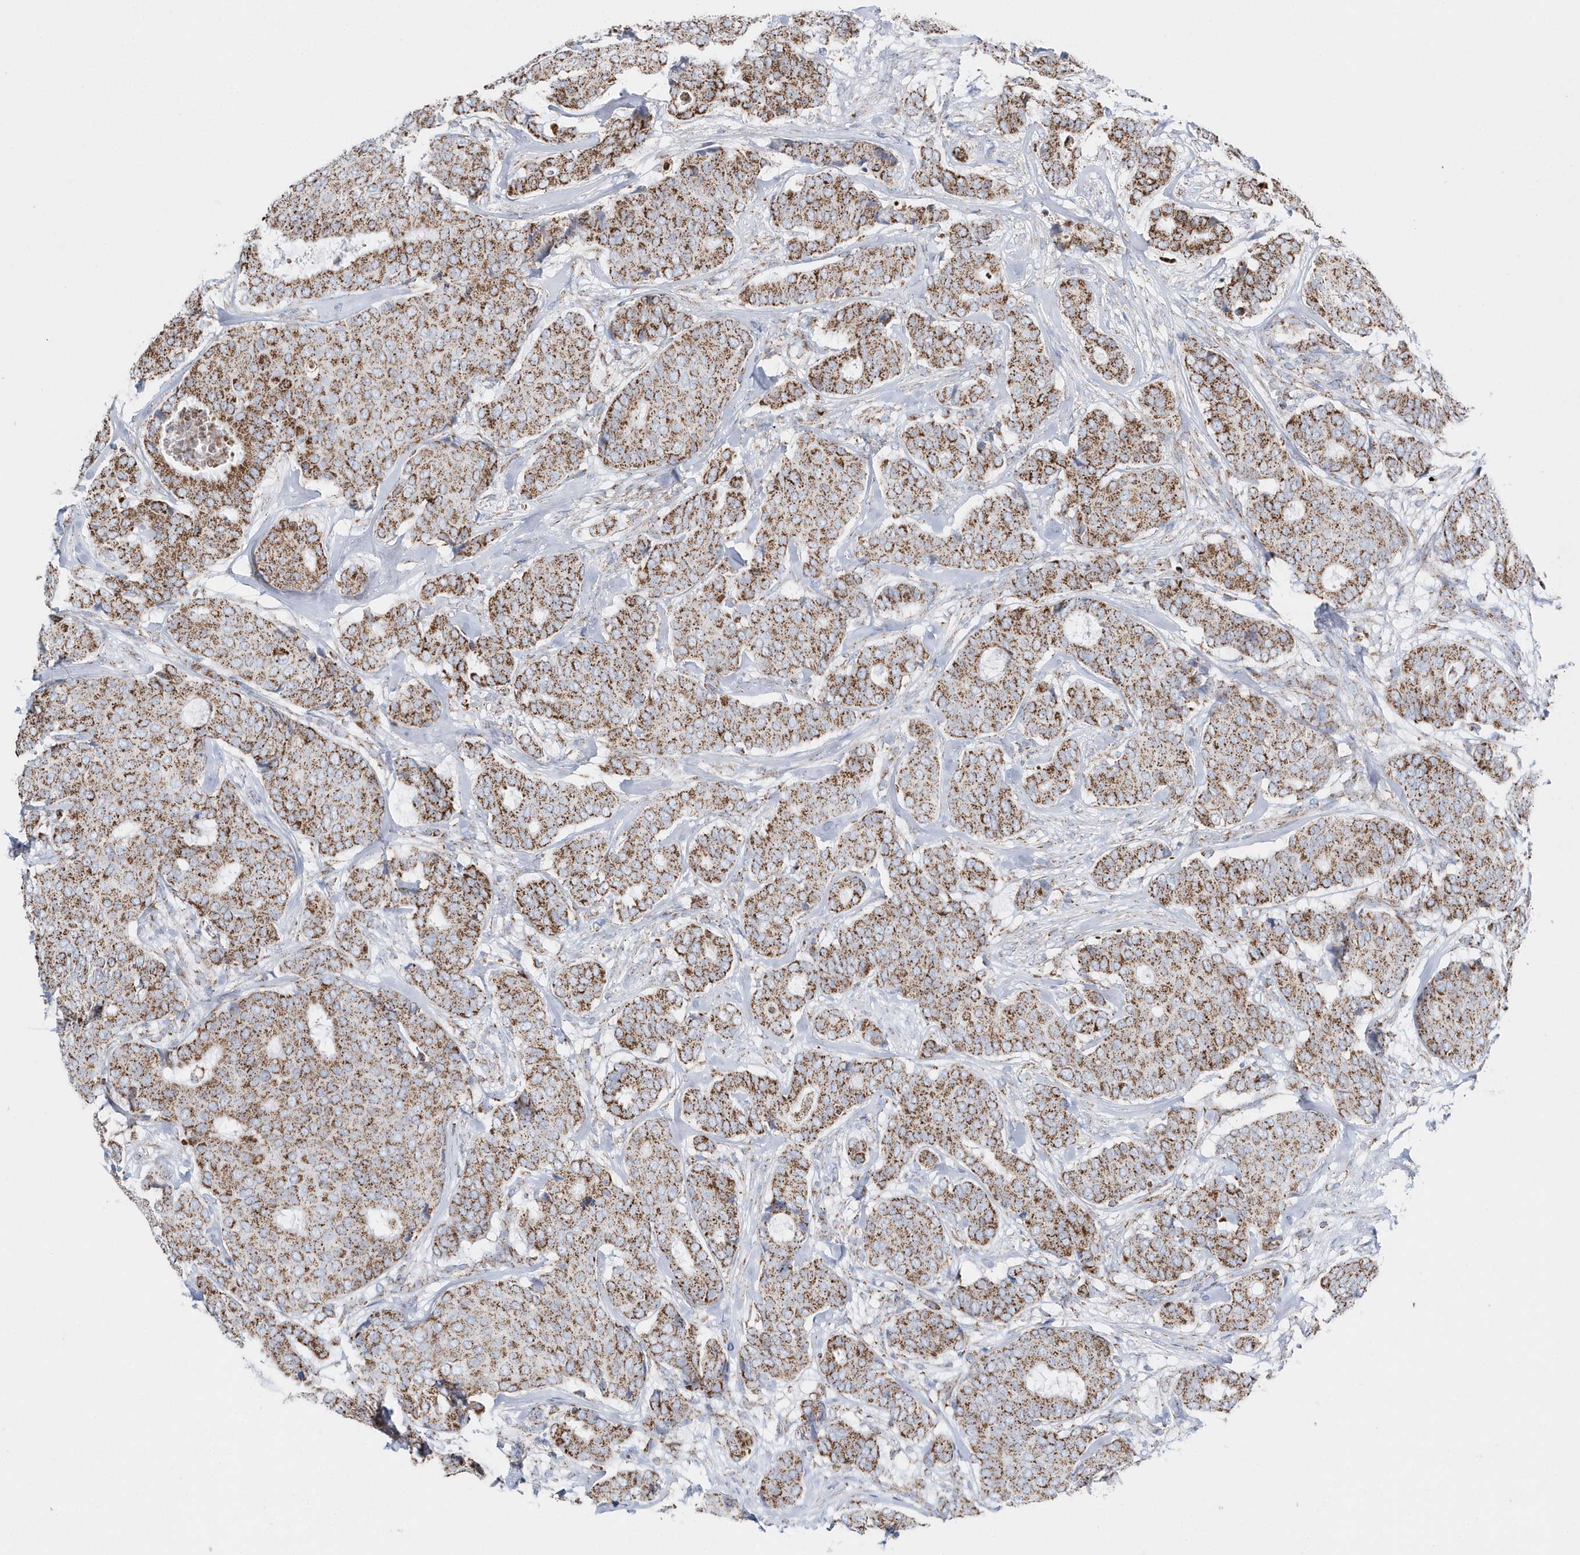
{"staining": {"intensity": "moderate", "quantity": ">75%", "location": "cytoplasmic/membranous"}, "tissue": "breast cancer", "cell_type": "Tumor cells", "image_type": "cancer", "snomed": [{"axis": "morphology", "description": "Duct carcinoma"}, {"axis": "topography", "description": "Breast"}], "caption": "High-magnification brightfield microscopy of breast cancer (infiltrating ductal carcinoma) stained with DAB (3,3'-diaminobenzidine) (brown) and counterstained with hematoxylin (blue). tumor cells exhibit moderate cytoplasmic/membranous staining is identified in about>75% of cells.", "gene": "TMCO6", "patient": {"sex": "female", "age": 75}}